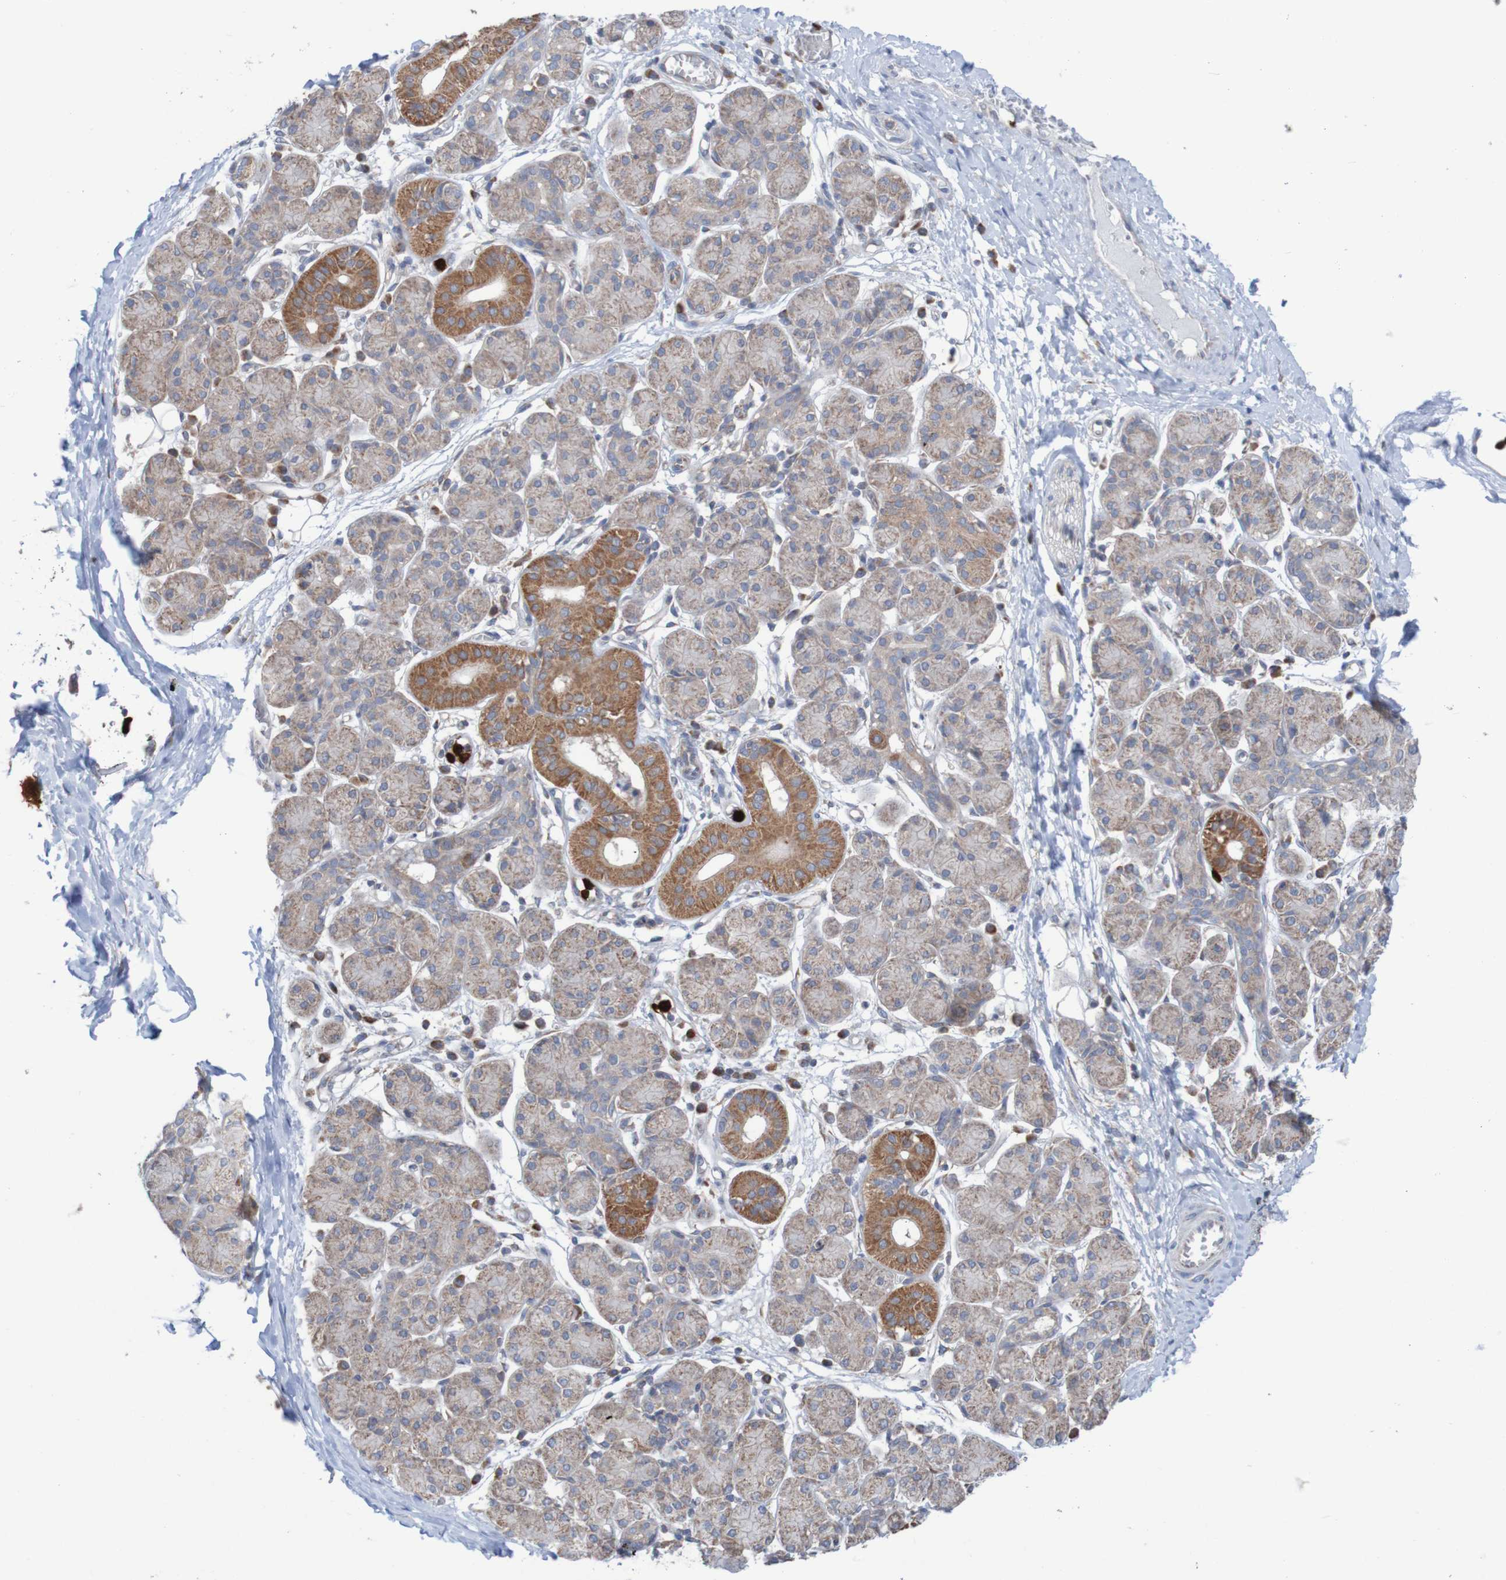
{"staining": {"intensity": "moderate", "quantity": "25%-75%", "location": "cytoplasmic/membranous"}, "tissue": "salivary gland", "cell_type": "Glandular cells", "image_type": "normal", "snomed": [{"axis": "morphology", "description": "Normal tissue, NOS"}, {"axis": "morphology", "description": "Inflammation, NOS"}, {"axis": "topography", "description": "Lymph node"}, {"axis": "topography", "description": "Salivary gland"}], "caption": "Immunohistochemical staining of benign salivary gland demonstrates medium levels of moderate cytoplasmic/membranous positivity in about 25%-75% of glandular cells.", "gene": "PARP4", "patient": {"sex": "male", "age": 3}}